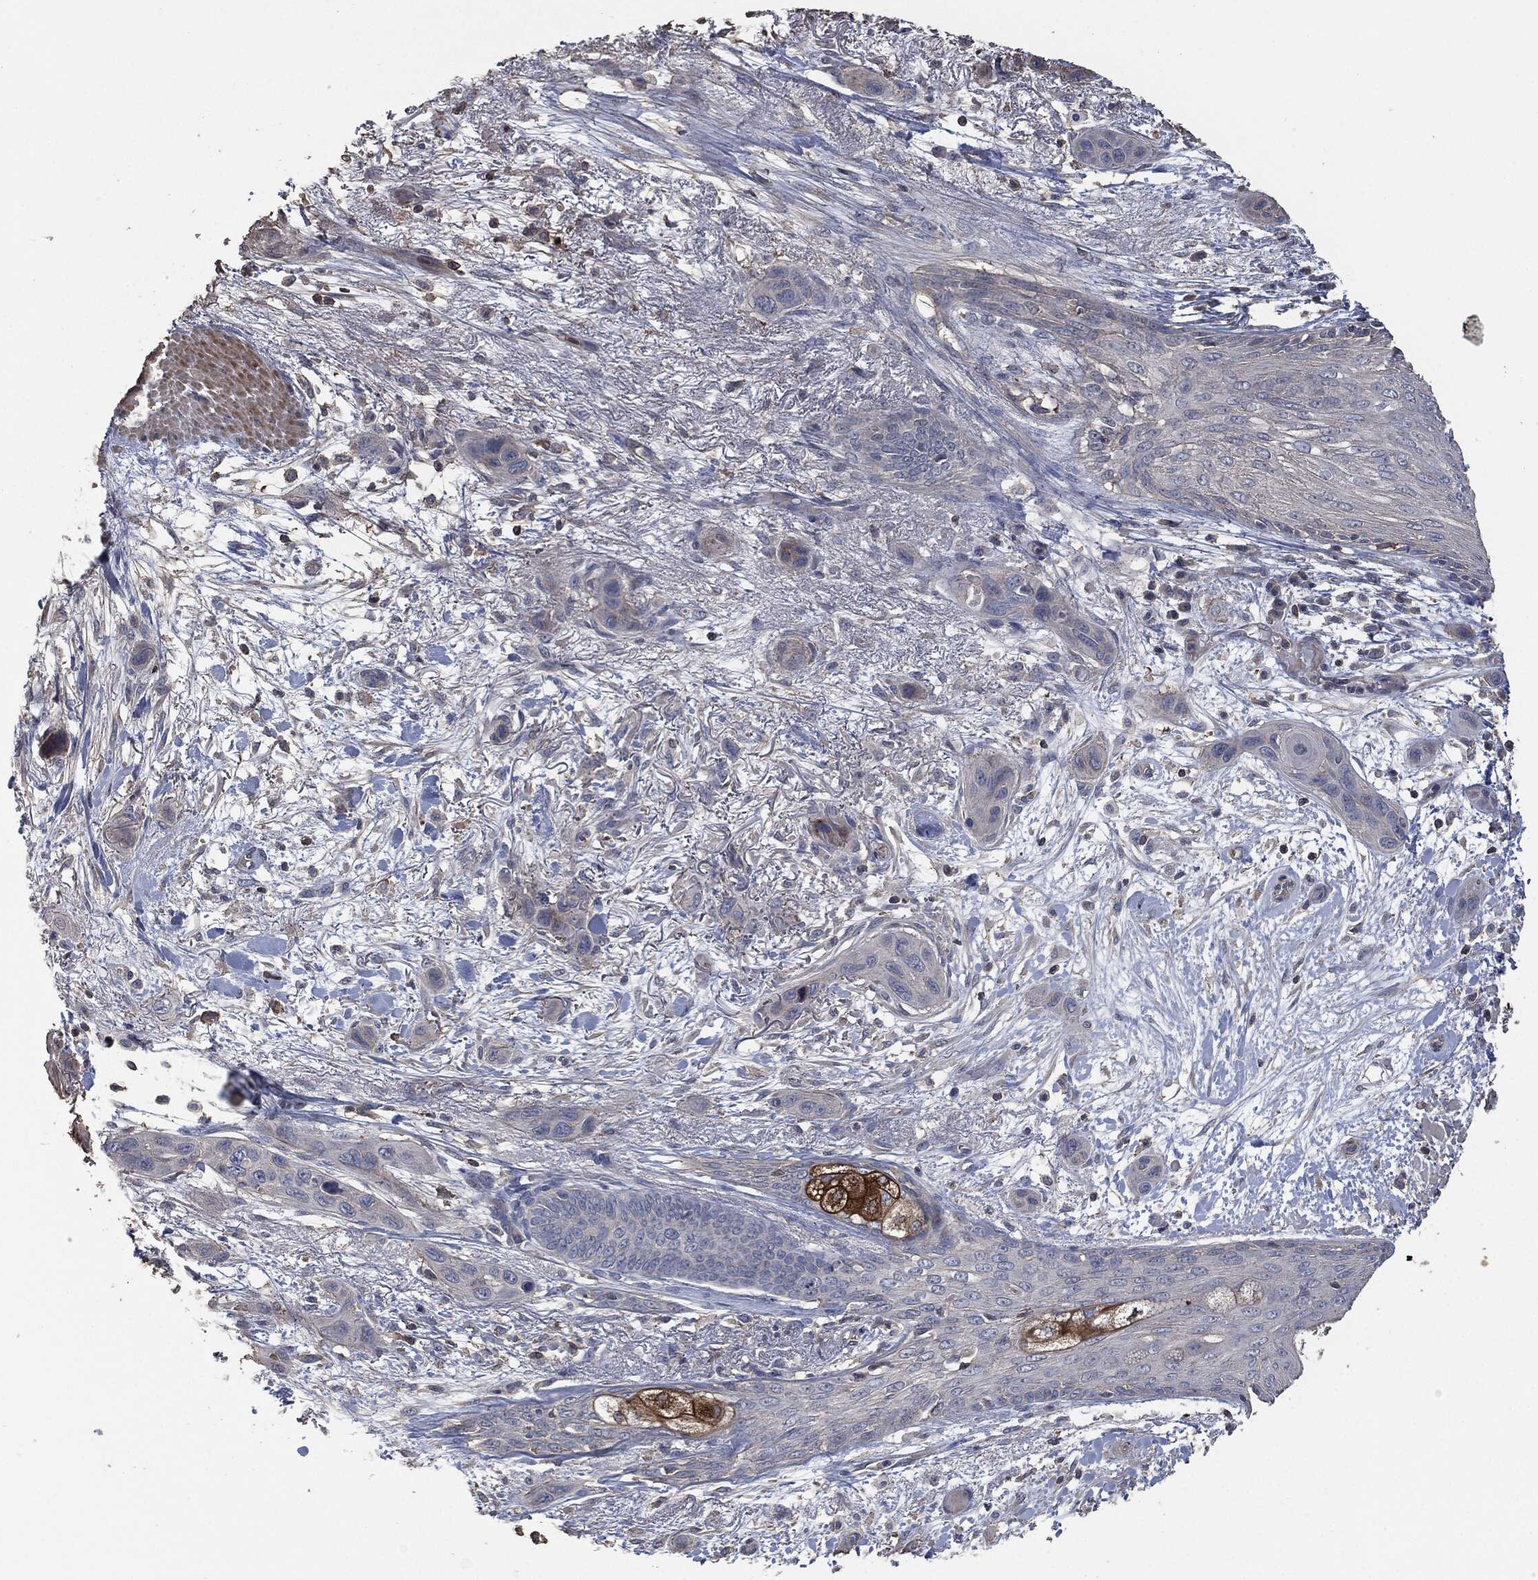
{"staining": {"intensity": "negative", "quantity": "none", "location": "none"}, "tissue": "skin cancer", "cell_type": "Tumor cells", "image_type": "cancer", "snomed": [{"axis": "morphology", "description": "Squamous cell carcinoma, NOS"}, {"axis": "topography", "description": "Skin"}], "caption": "This is an immunohistochemistry histopathology image of human squamous cell carcinoma (skin). There is no expression in tumor cells.", "gene": "MSLN", "patient": {"sex": "male", "age": 79}}